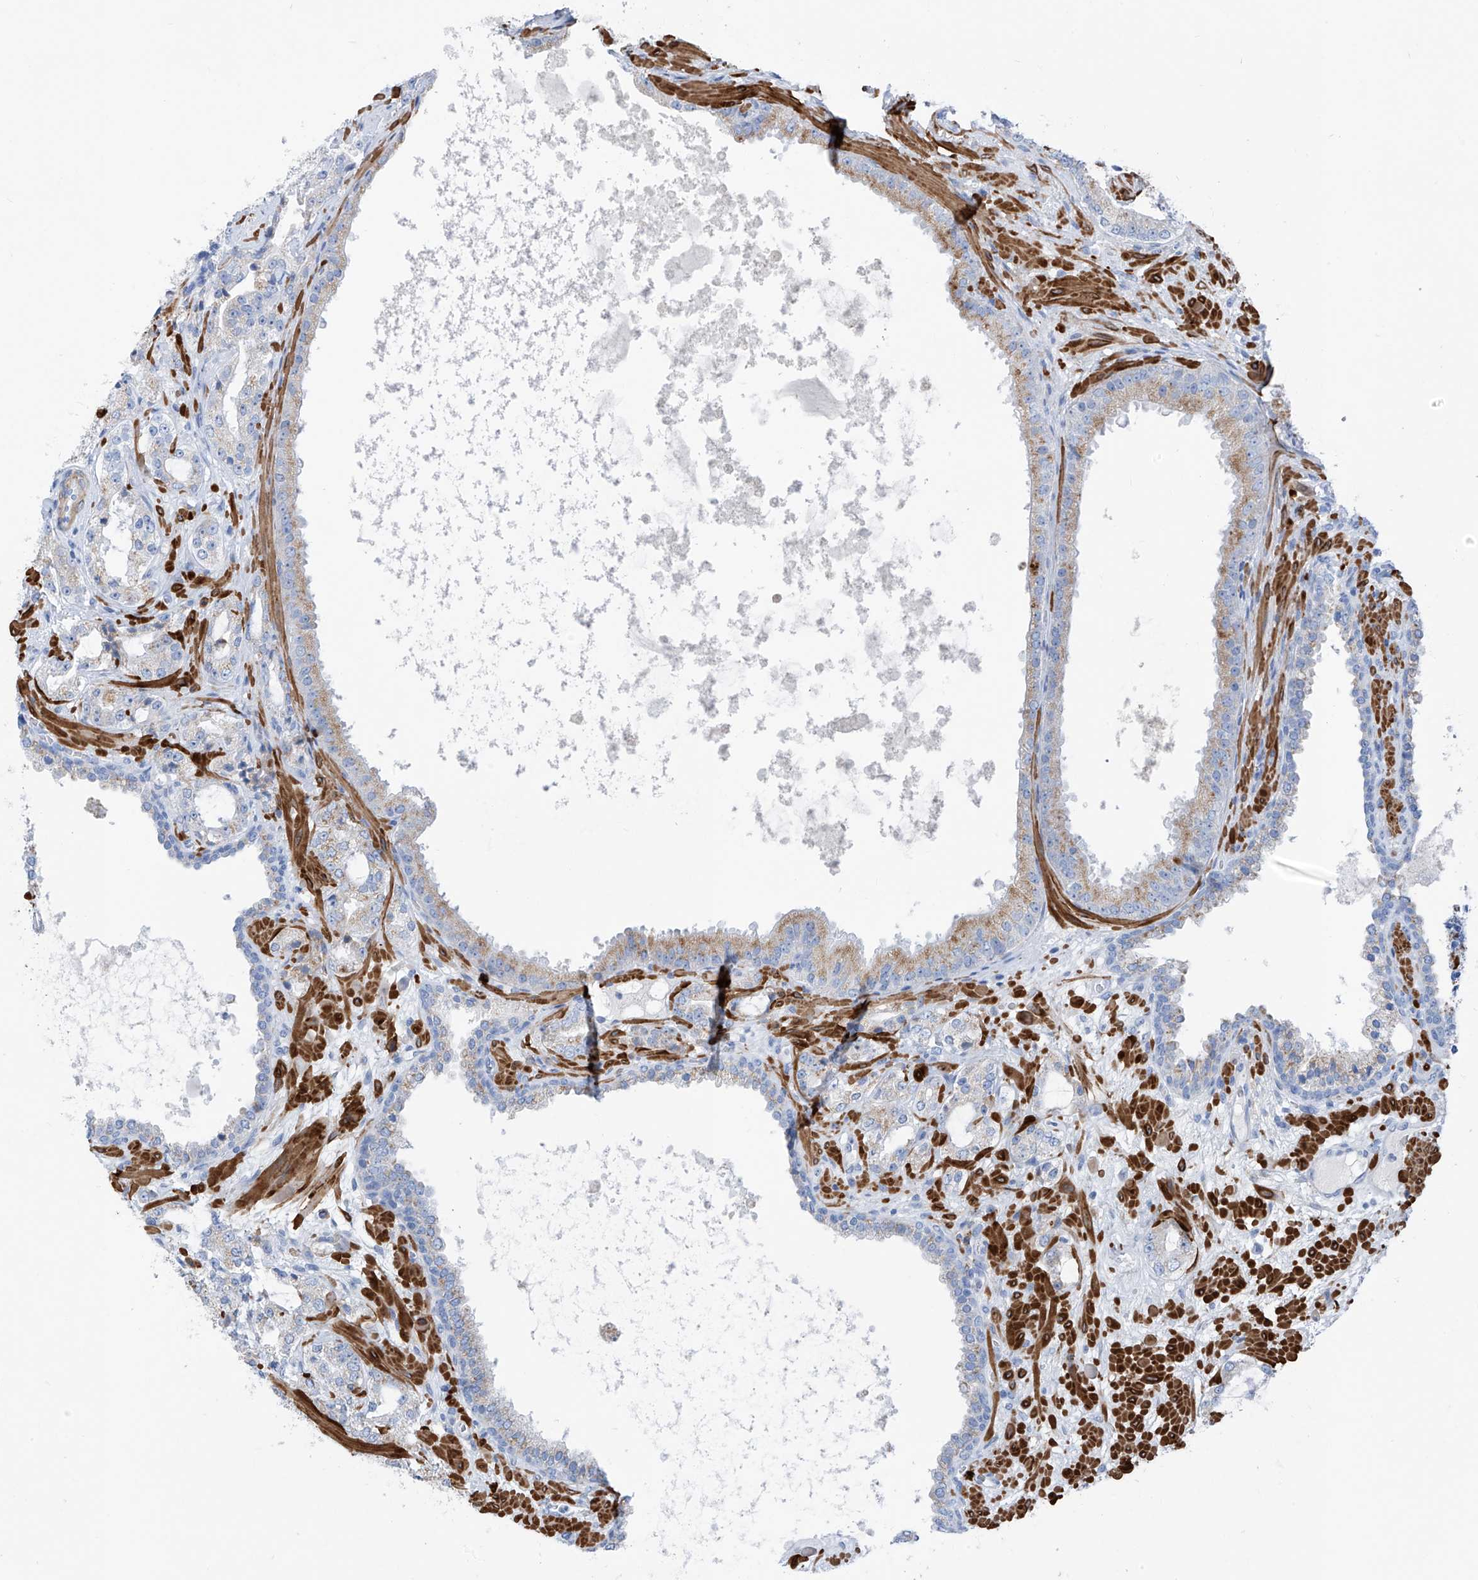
{"staining": {"intensity": "weak", "quantity": "<25%", "location": "cytoplasmic/membranous"}, "tissue": "prostate cancer", "cell_type": "Tumor cells", "image_type": "cancer", "snomed": [{"axis": "morphology", "description": "Adenocarcinoma, High grade"}, {"axis": "topography", "description": "Prostate"}], "caption": "Tumor cells show no significant staining in adenocarcinoma (high-grade) (prostate). (Stains: DAB (3,3'-diaminobenzidine) IHC with hematoxylin counter stain, Microscopy: brightfield microscopy at high magnification).", "gene": "GLMP", "patient": {"sex": "male", "age": 64}}